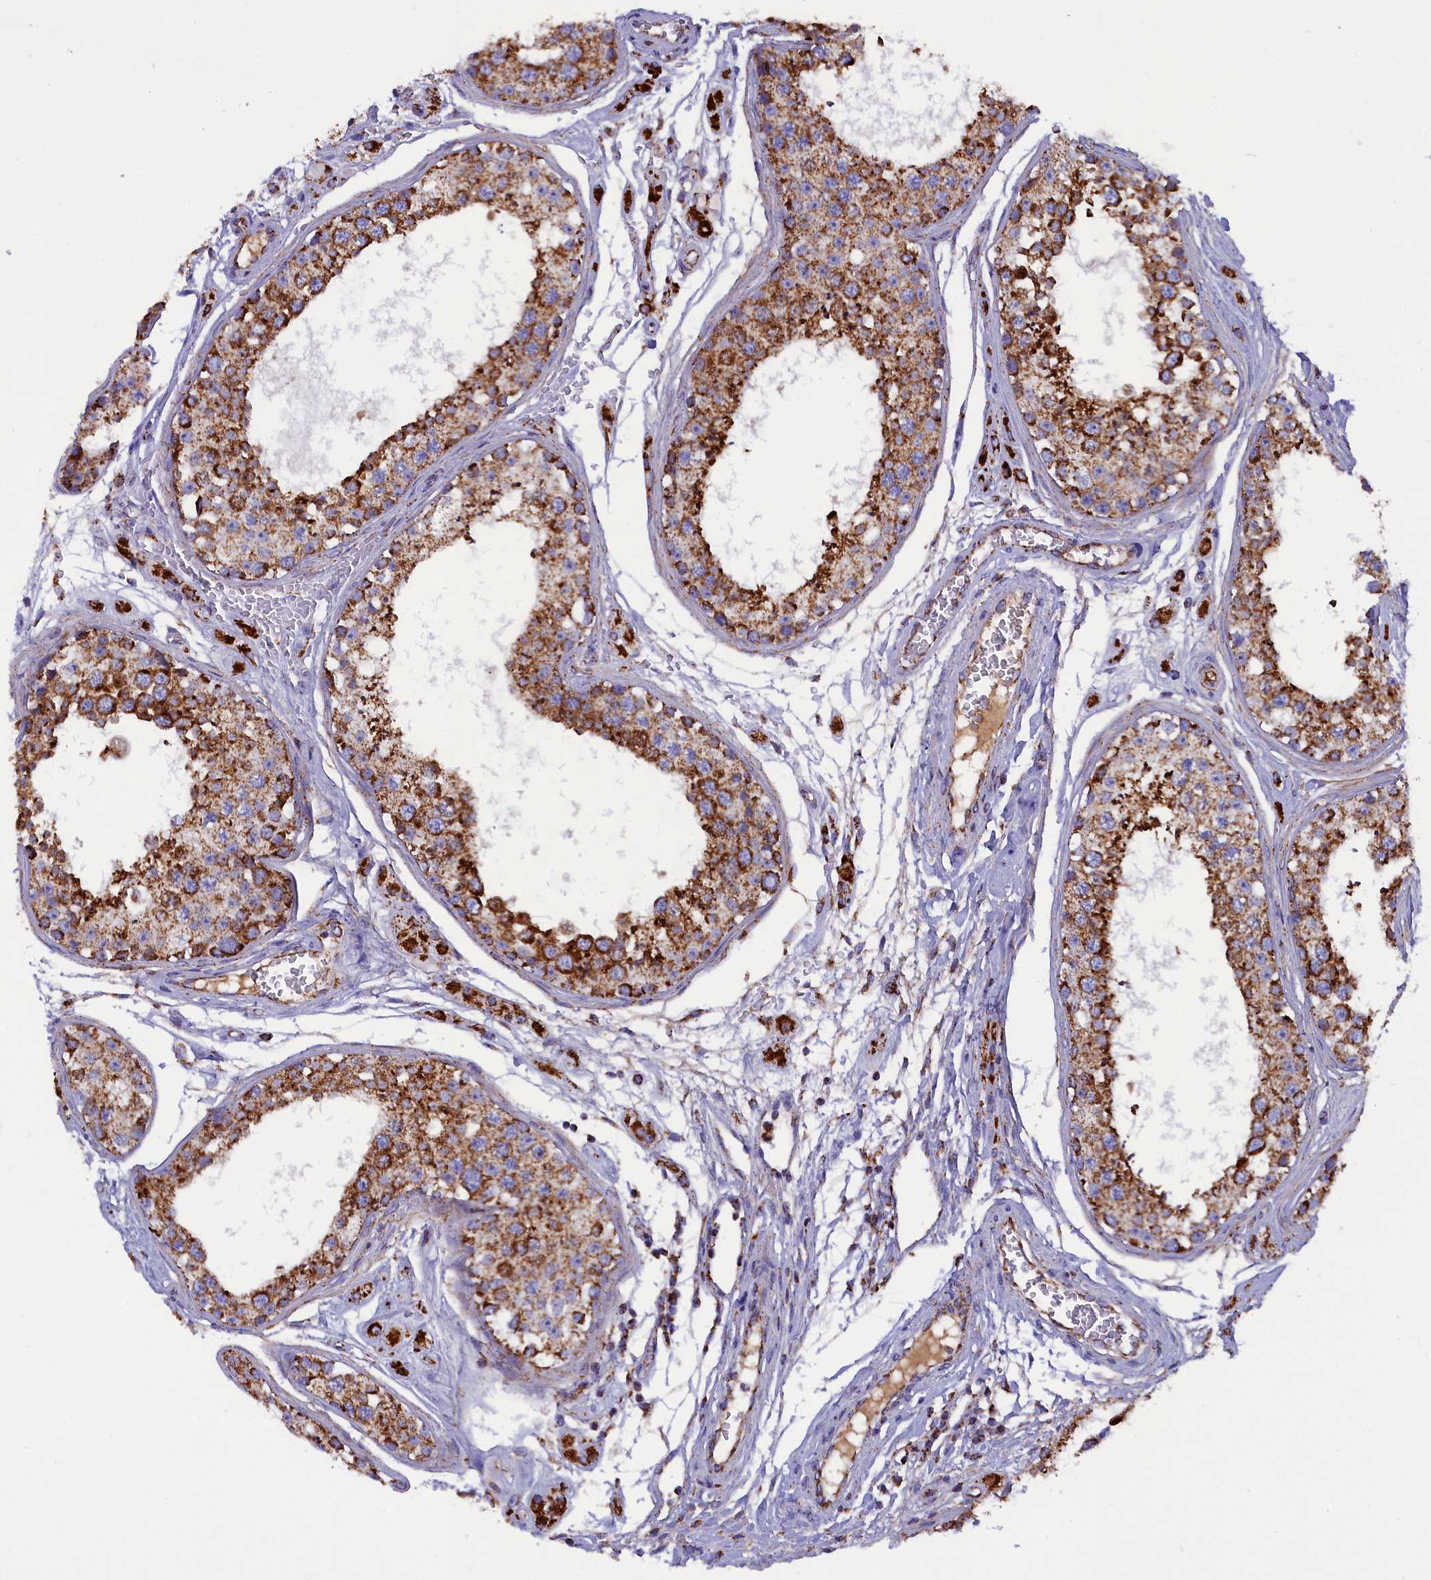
{"staining": {"intensity": "strong", "quantity": ">75%", "location": "cytoplasmic/membranous"}, "tissue": "testis", "cell_type": "Cells in seminiferous ducts", "image_type": "normal", "snomed": [{"axis": "morphology", "description": "Normal tissue, NOS"}, {"axis": "topography", "description": "Testis"}], "caption": "Immunohistochemical staining of benign testis demonstrates strong cytoplasmic/membranous protein positivity in about >75% of cells in seminiferous ducts.", "gene": "SLC39A3", "patient": {"sex": "male", "age": 25}}